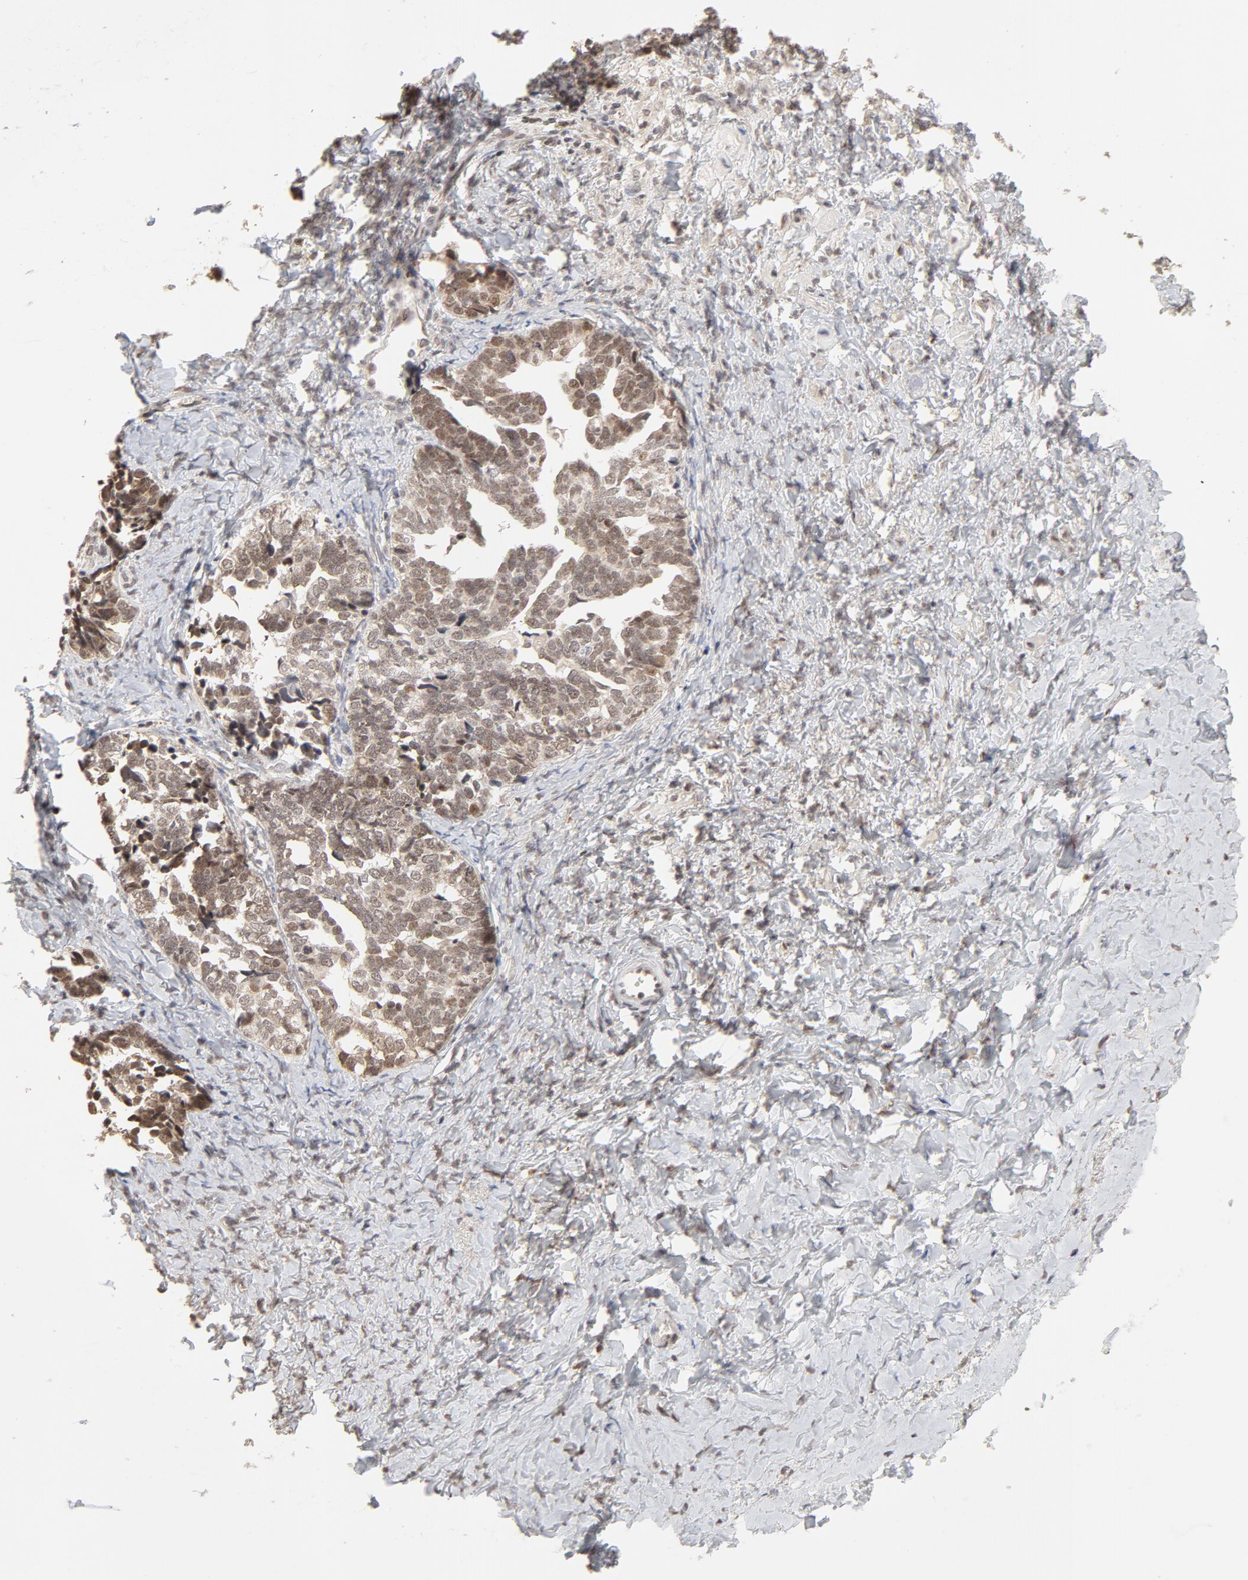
{"staining": {"intensity": "weak", "quantity": ">75%", "location": "cytoplasmic/membranous,nuclear"}, "tissue": "ovarian cancer", "cell_type": "Tumor cells", "image_type": "cancer", "snomed": [{"axis": "morphology", "description": "Cystadenocarcinoma, serous, NOS"}, {"axis": "topography", "description": "Ovary"}], "caption": "Human ovarian cancer stained with a protein marker shows weak staining in tumor cells.", "gene": "ARIH1", "patient": {"sex": "female", "age": 77}}